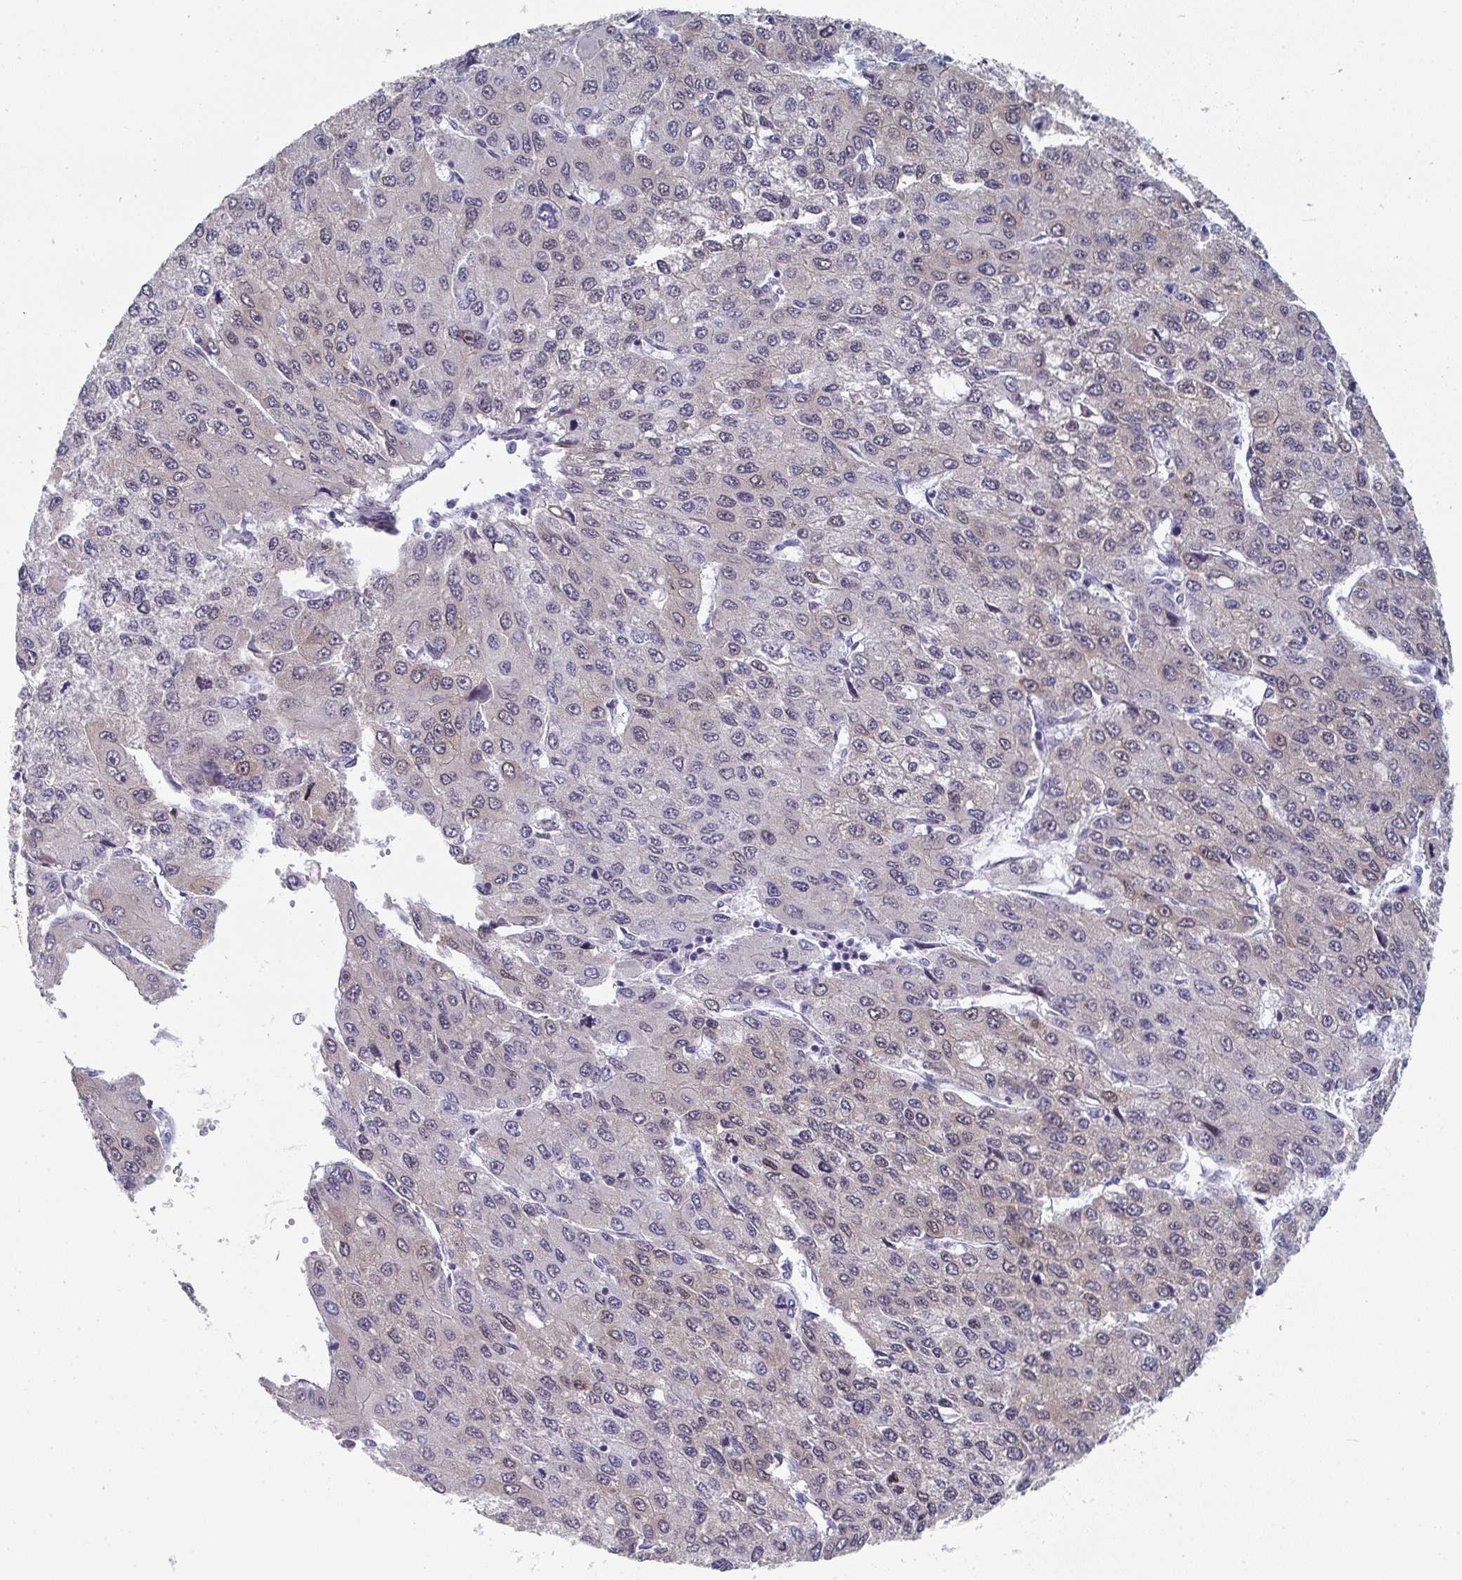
{"staining": {"intensity": "weak", "quantity": "<25%", "location": "cytoplasmic/membranous"}, "tissue": "liver cancer", "cell_type": "Tumor cells", "image_type": "cancer", "snomed": [{"axis": "morphology", "description": "Carcinoma, Hepatocellular, NOS"}, {"axis": "topography", "description": "Liver"}], "caption": "An IHC photomicrograph of liver hepatocellular carcinoma is shown. There is no staining in tumor cells of liver hepatocellular carcinoma.", "gene": "A1CF", "patient": {"sex": "female", "age": 66}}